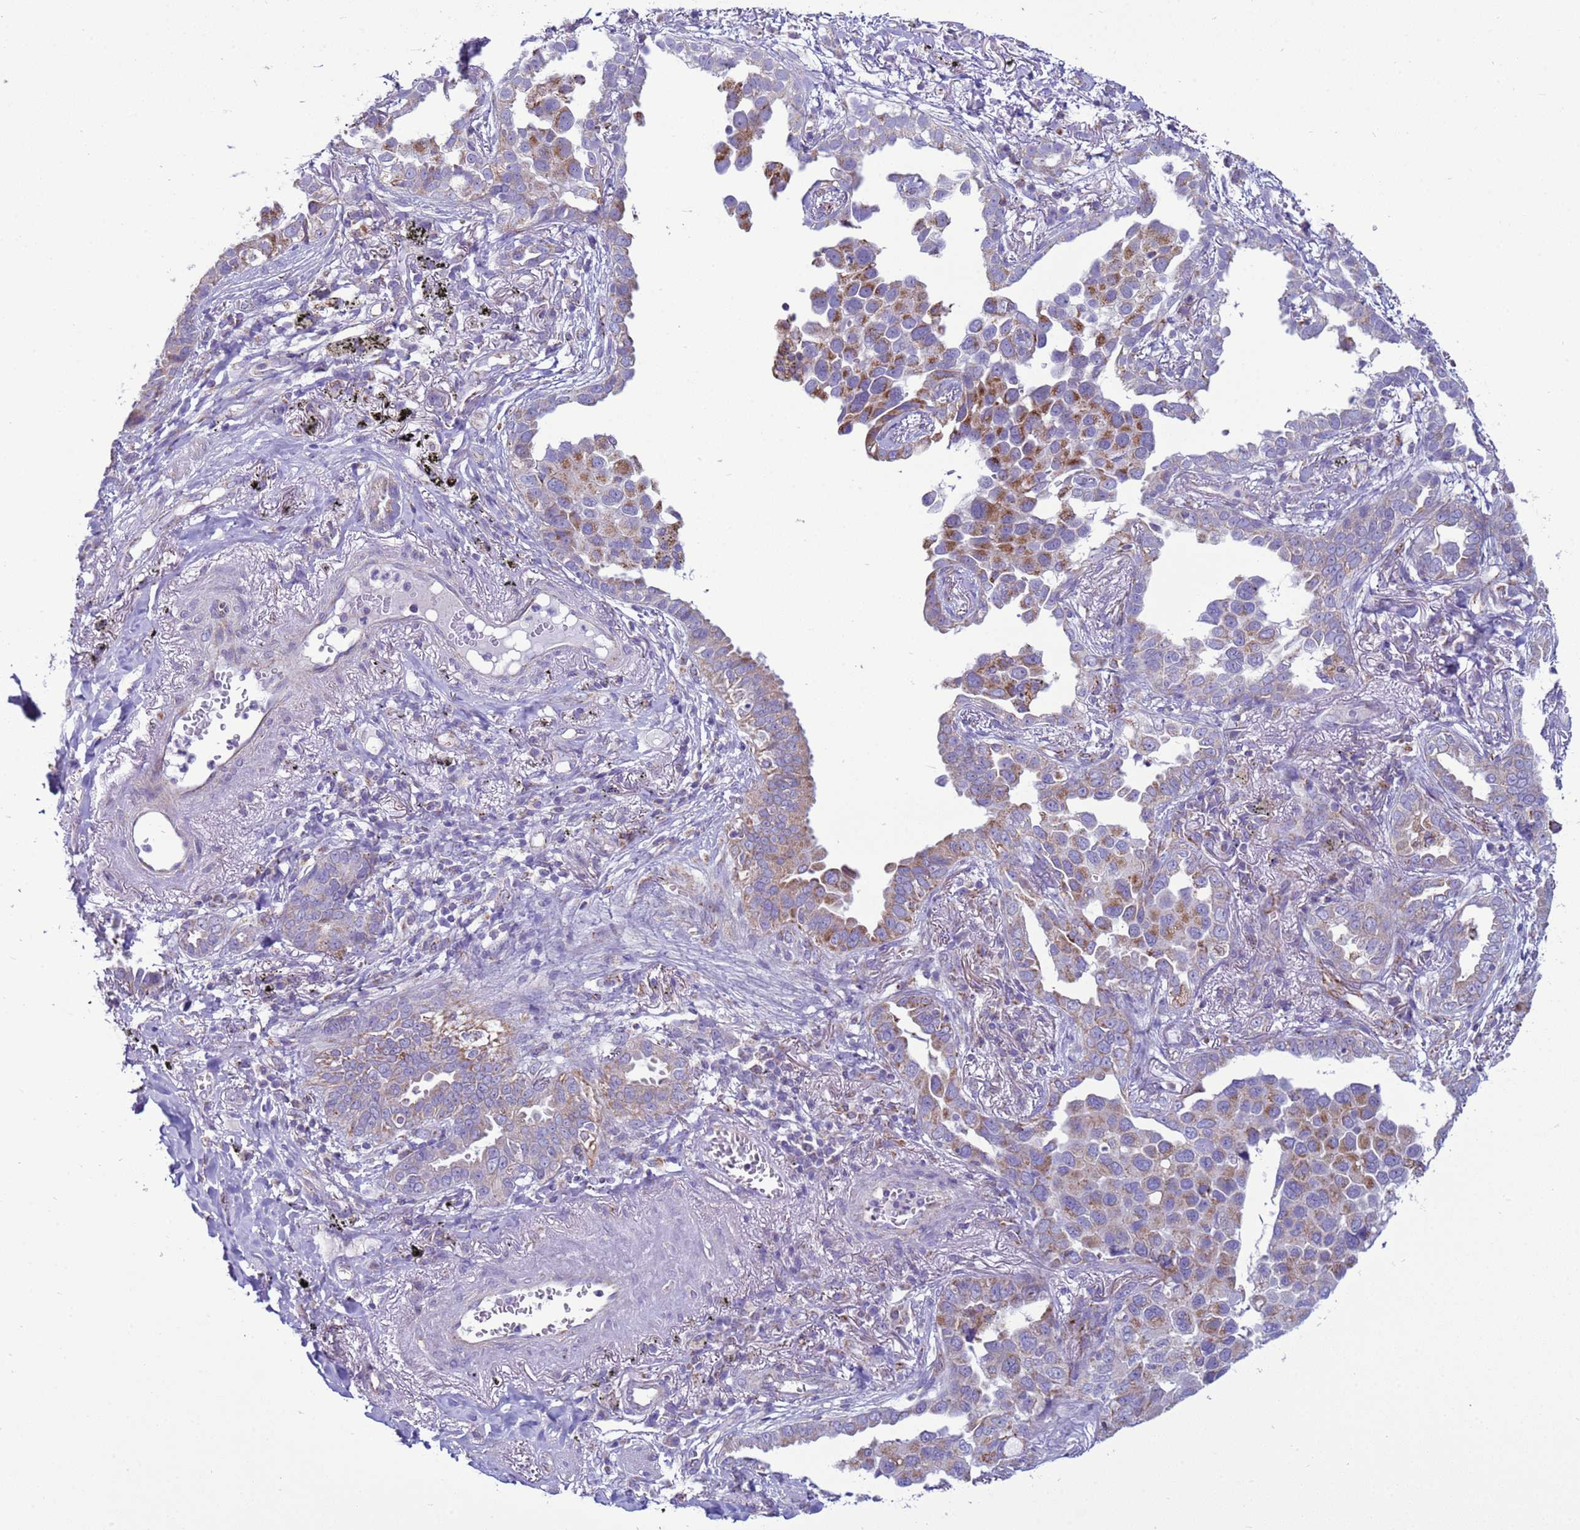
{"staining": {"intensity": "moderate", "quantity": ">75%", "location": "cytoplasmic/membranous"}, "tissue": "lung cancer", "cell_type": "Tumor cells", "image_type": "cancer", "snomed": [{"axis": "morphology", "description": "Adenocarcinoma, NOS"}, {"axis": "topography", "description": "Lung"}], "caption": "This micrograph shows immunohistochemistry staining of human lung adenocarcinoma, with medium moderate cytoplasmic/membranous staining in approximately >75% of tumor cells.", "gene": "NCALD", "patient": {"sex": "male", "age": 67}}